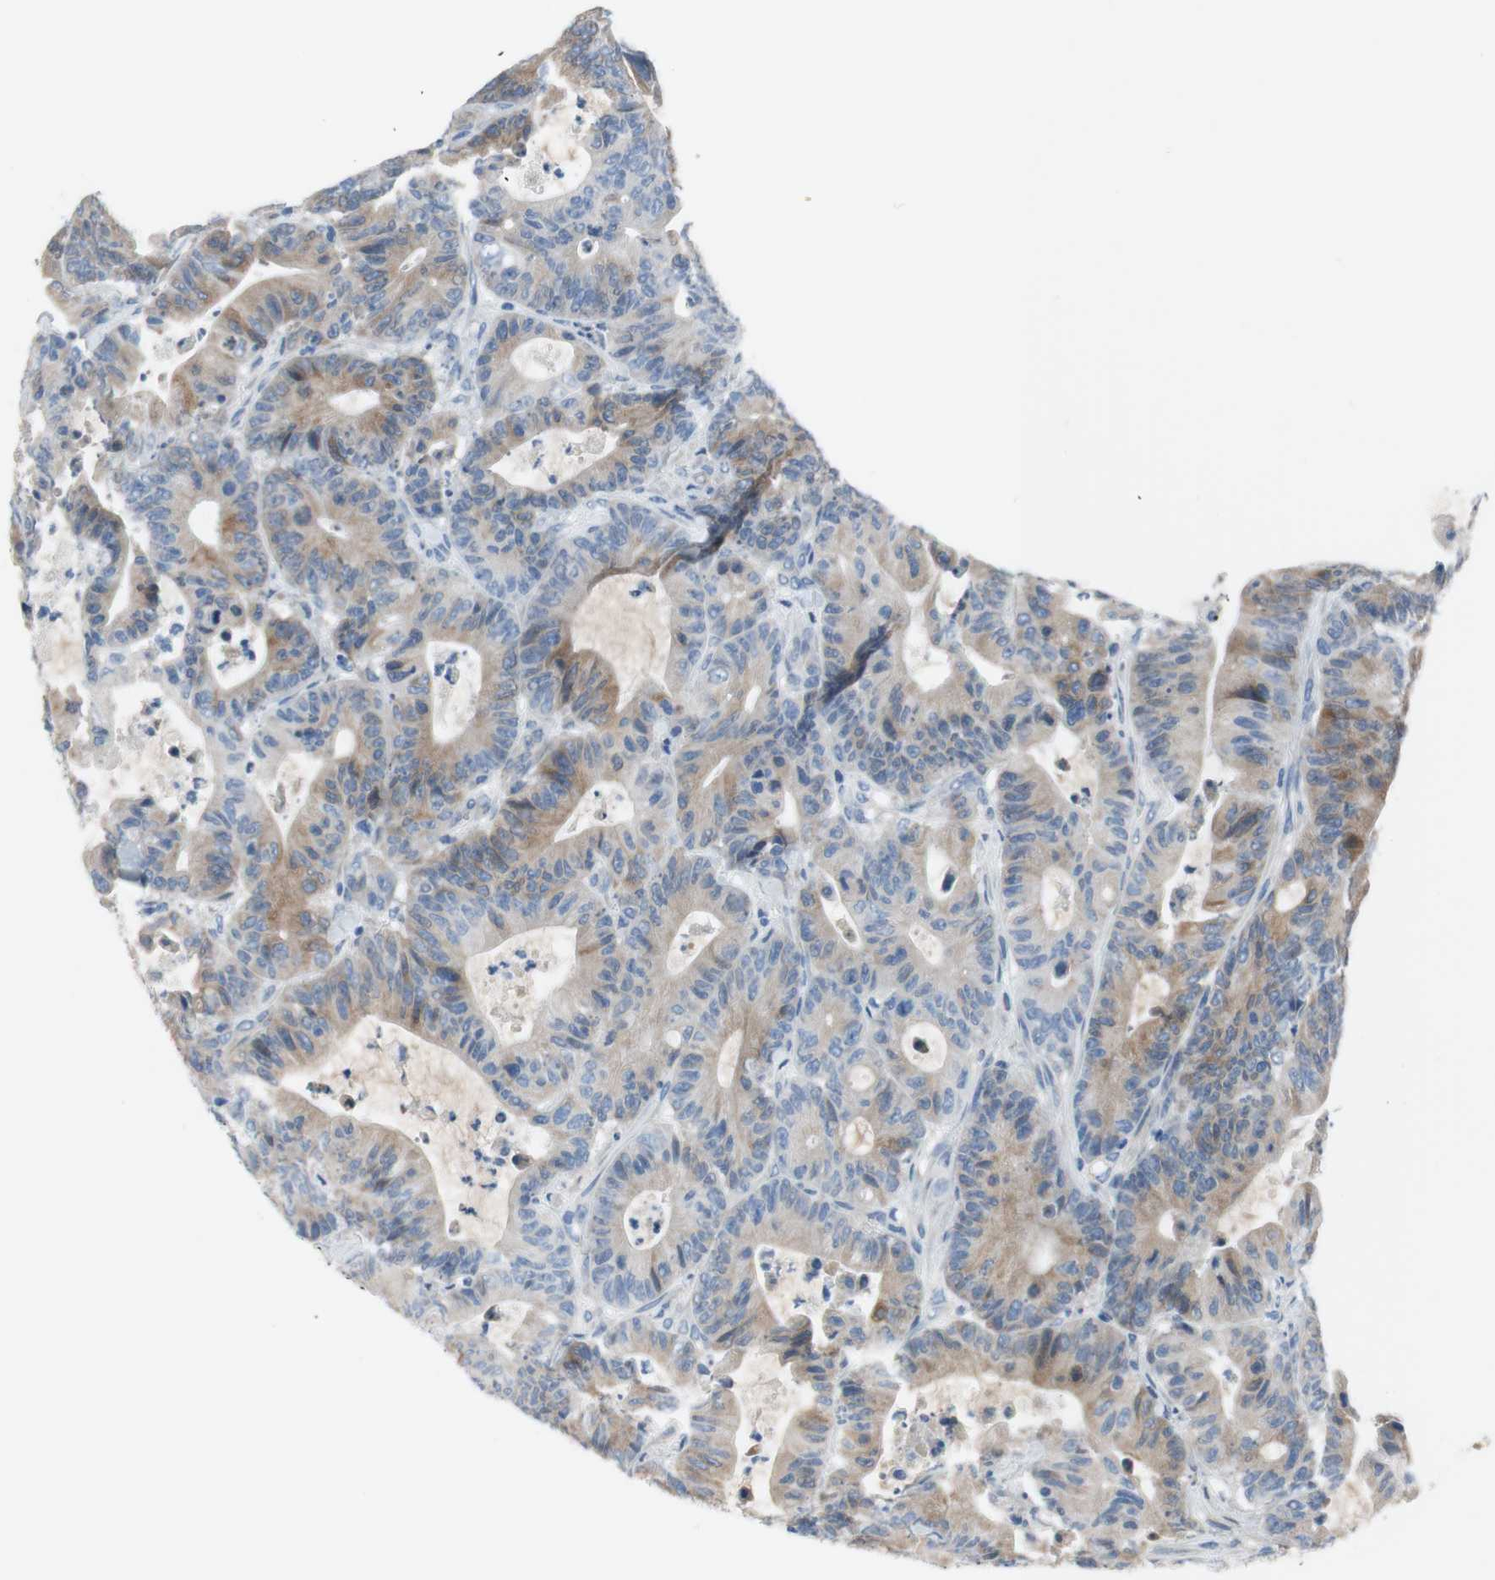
{"staining": {"intensity": "moderate", "quantity": ">75%", "location": "cytoplasmic/membranous"}, "tissue": "colorectal cancer", "cell_type": "Tumor cells", "image_type": "cancer", "snomed": [{"axis": "morphology", "description": "Adenocarcinoma, NOS"}, {"axis": "topography", "description": "Colon"}], "caption": "High-magnification brightfield microscopy of adenocarcinoma (colorectal) stained with DAB (3,3'-diaminobenzidine) (brown) and counterstained with hematoxylin (blue). tumor cells exhibit moderate cytoplasmic/membranous staining is present in about>75% of cells.", "gene": "FDFT1", "patient": {"sex": "female", "age": 84}}